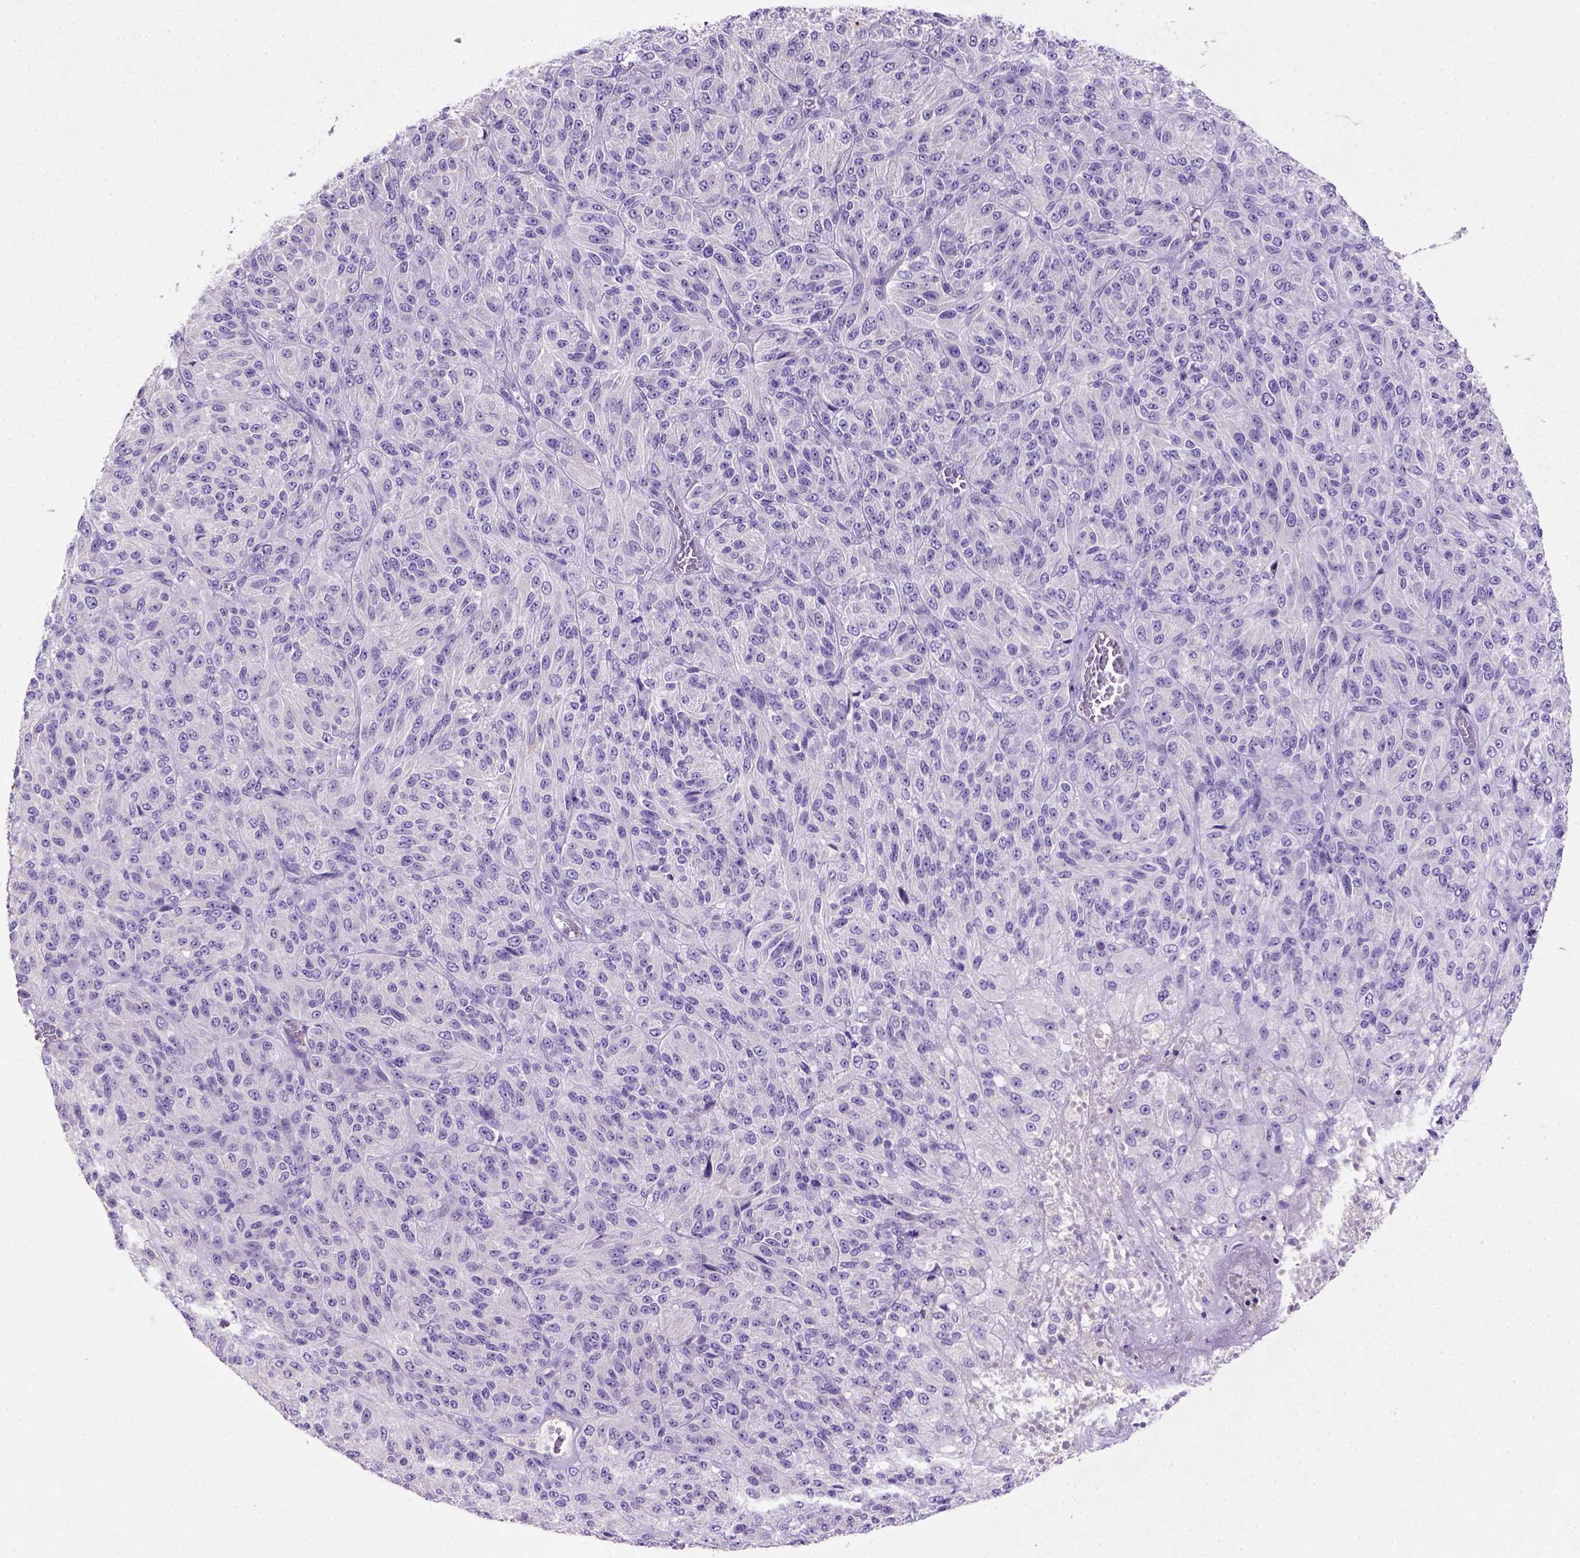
{"staining": {"intensity": "negative", "quantity": "none", "location": "none"}, "tissue": "melanoma", "cell_type": "Tumor cells", "image_type": "cancer", "snomed": [{"axis": "morphology", "description": "Malignant melanoma, Metastatic site"}, {"axis": "topography", "description": "Brain"}], "caption": "Micrograph shows no protein positivity in tumor cells of melanoma tissue.", "gene": "NUDT2", "patient": {"sex": "female", "age": 56}}